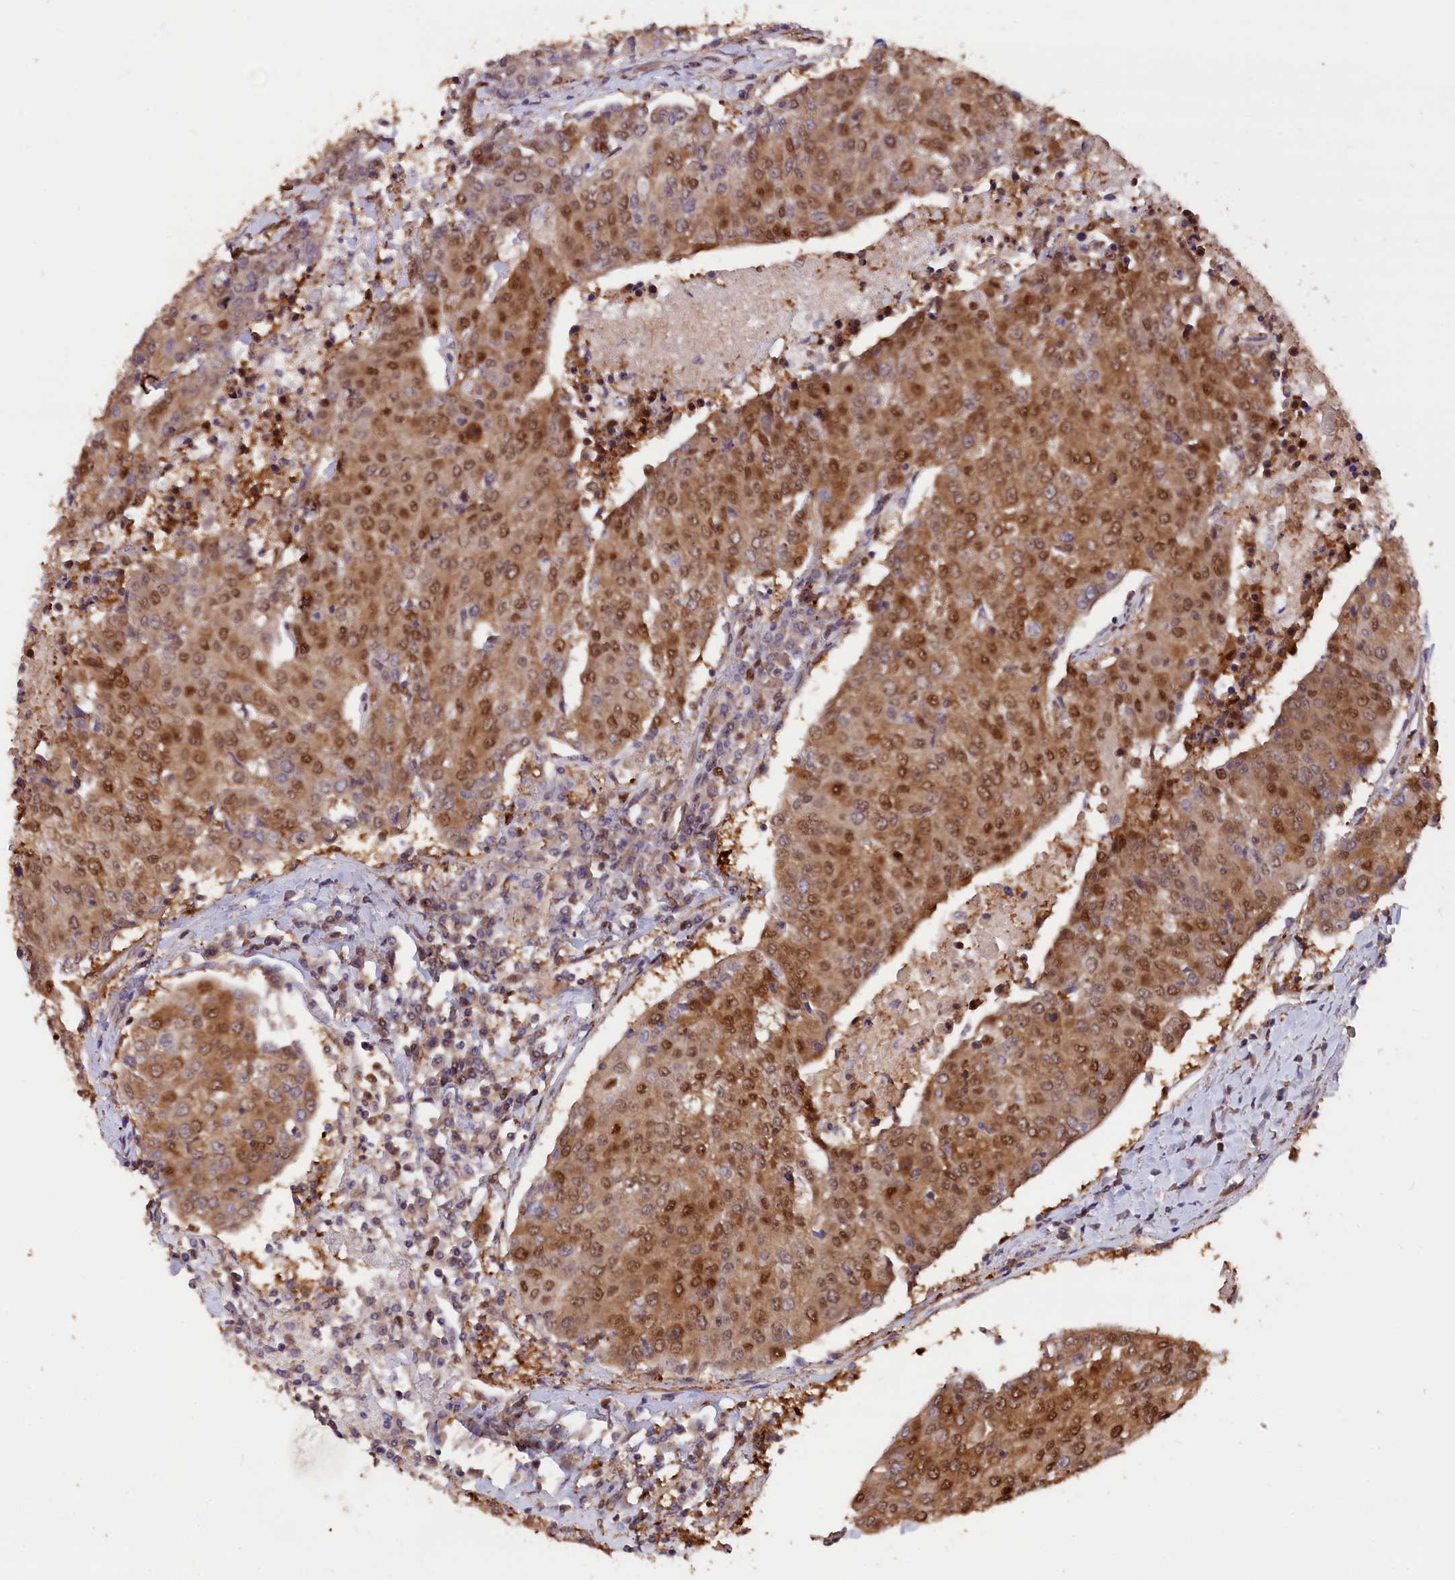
{"staining": {"intensity": "moderate", "quantity": ">75%", "location": "cytoplasmic/membranous,nuclear"}, "tissue": "urothelial cancer", "cell_type": "Tumor cells", "image_type": "cancer", "snomed": [{"axis": "morphology", "description": "Urothelial carcinoma, High grade"}, {"axis": "topography", "description": "Urinary bladder"}], "caption": "Moderate cytoplasmic/membranous and nuclear staining is present in approximately >75% of tumor cells in urothelial cancer.", "gene": "ADRM1", "patient": {"sex": "female", "age": 85}}